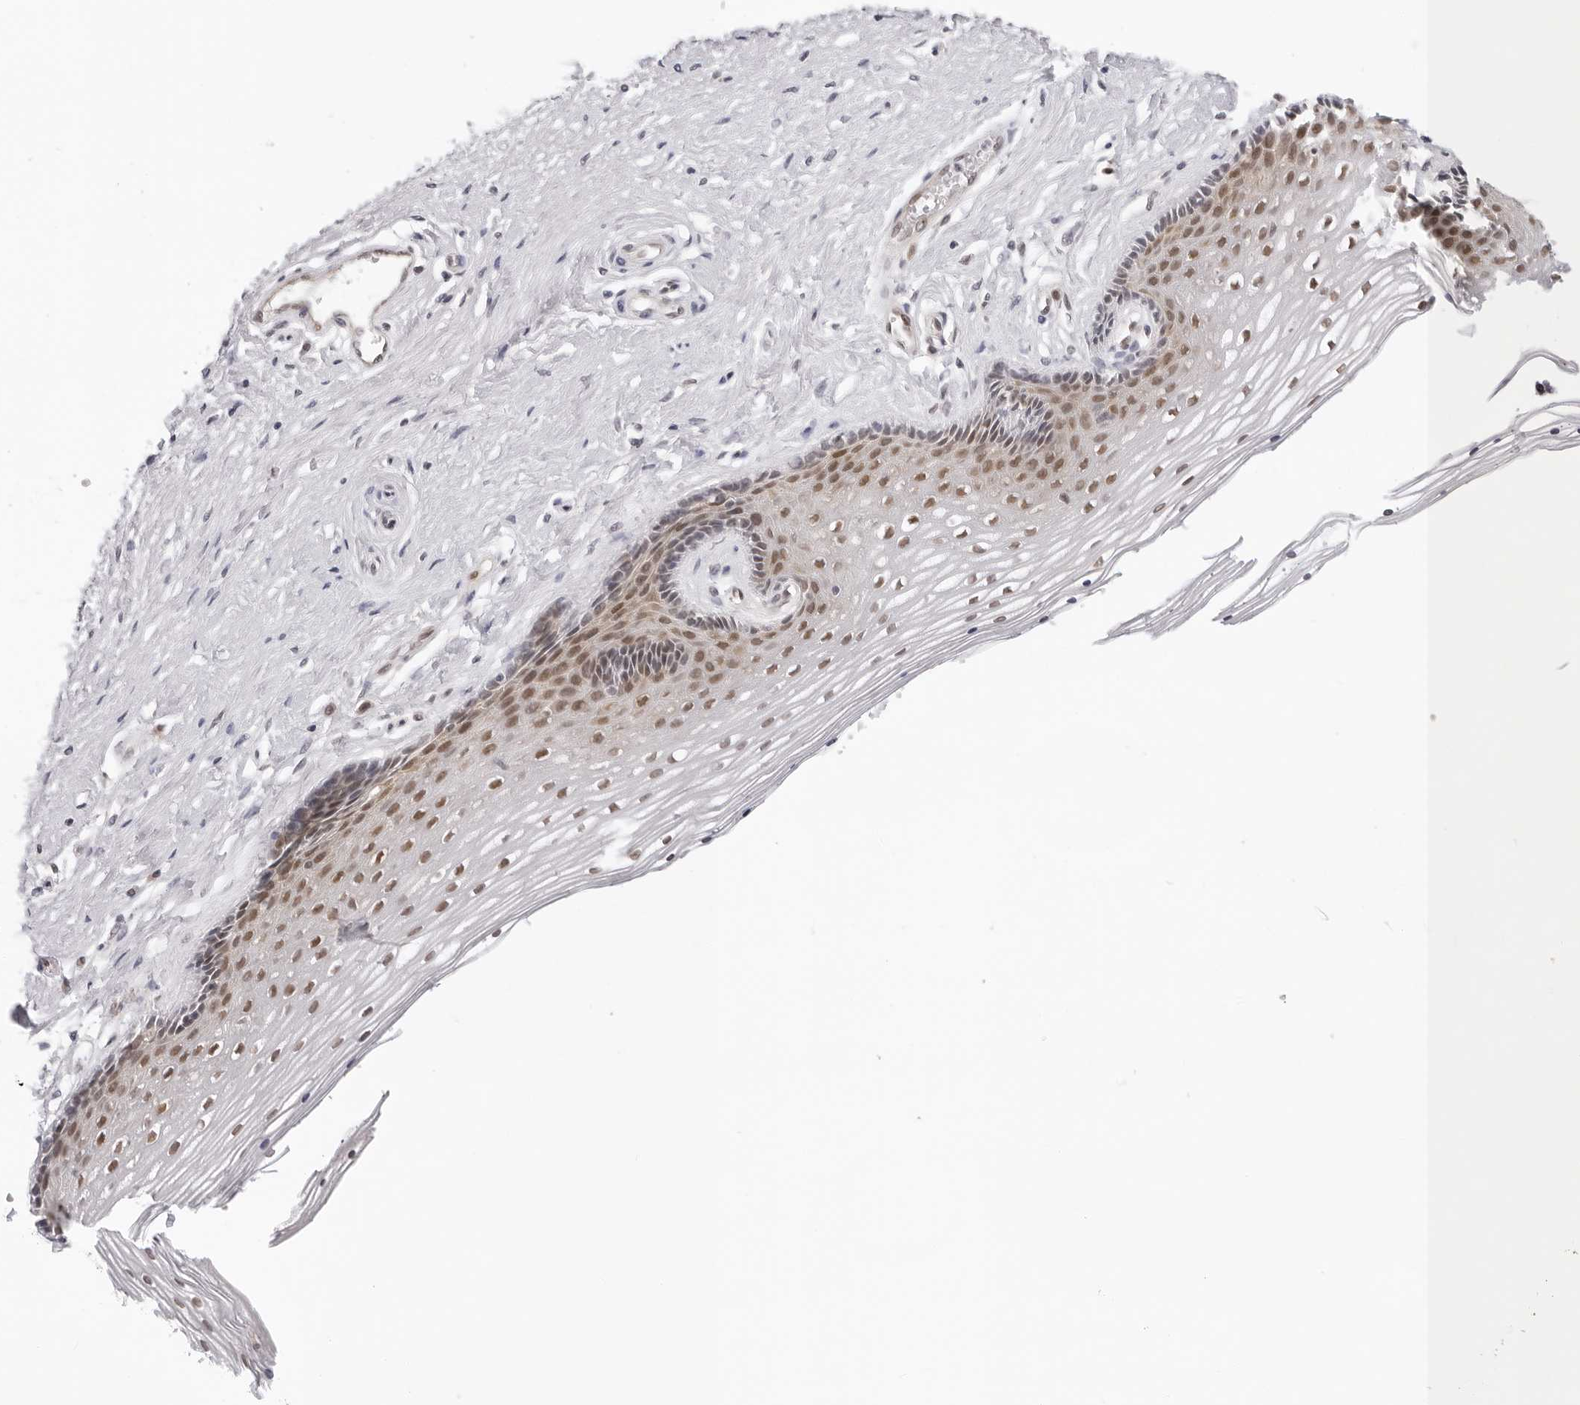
{"staining": {"intensity": "moderate", "quantity": "25%-75%", "location": "nuclear"}, "tissue": "vagina", "cell_type": "Squamous epithelial cells", "image_type": "normal", "snomed": [{"axis": "morphology", "description": "Normal tissue, NOS"}, {"axis": "topography", "description": "Vagina"}], "caption": "Immunohistochemistry (IHC) of normal human vagina displays medium levels of moderate nuclear staining in about 25%-75% of squamous epithelial cells.", "gene": "WDR77", "patient": {"sex": "female", "age": 46}}